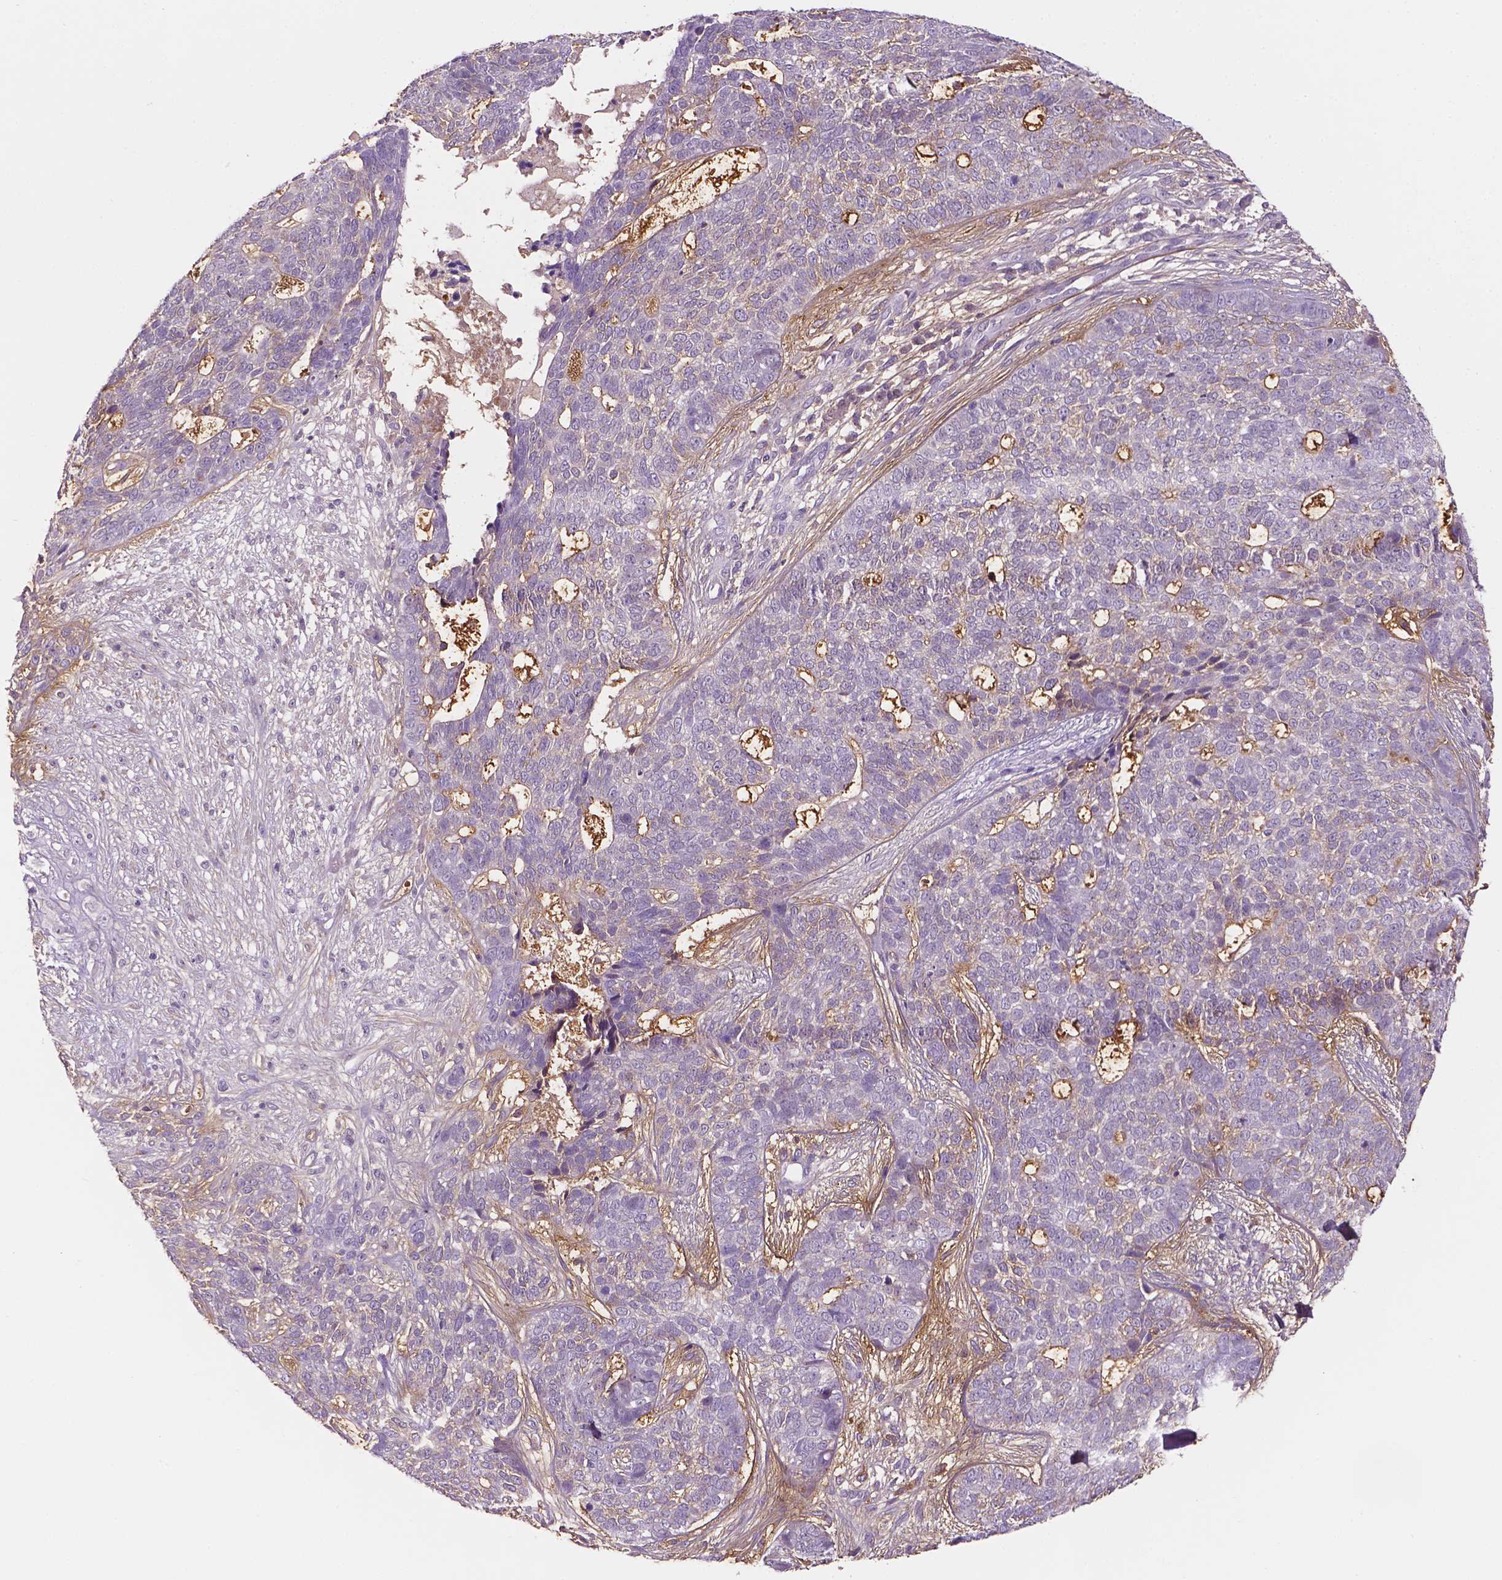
{"staining": {"intensity": "negative", "quantity": "none", "location": "none"}, "tissue": "skin cancer", "cell_type": "Tumor cells", "image_type": "cancer", "snomed": [{"axis": "morphology", "description": "Basal cell carcinoma"}, {"axis": "topography", "description": "Skin"}], "caption": "Immunohistochemistry (IHC) of human basal cell carcinoma (skin) demonstrates no expression in tumor cells.", "gene": "FBLN1", "patient": {"sex": "female", "age": 69}}